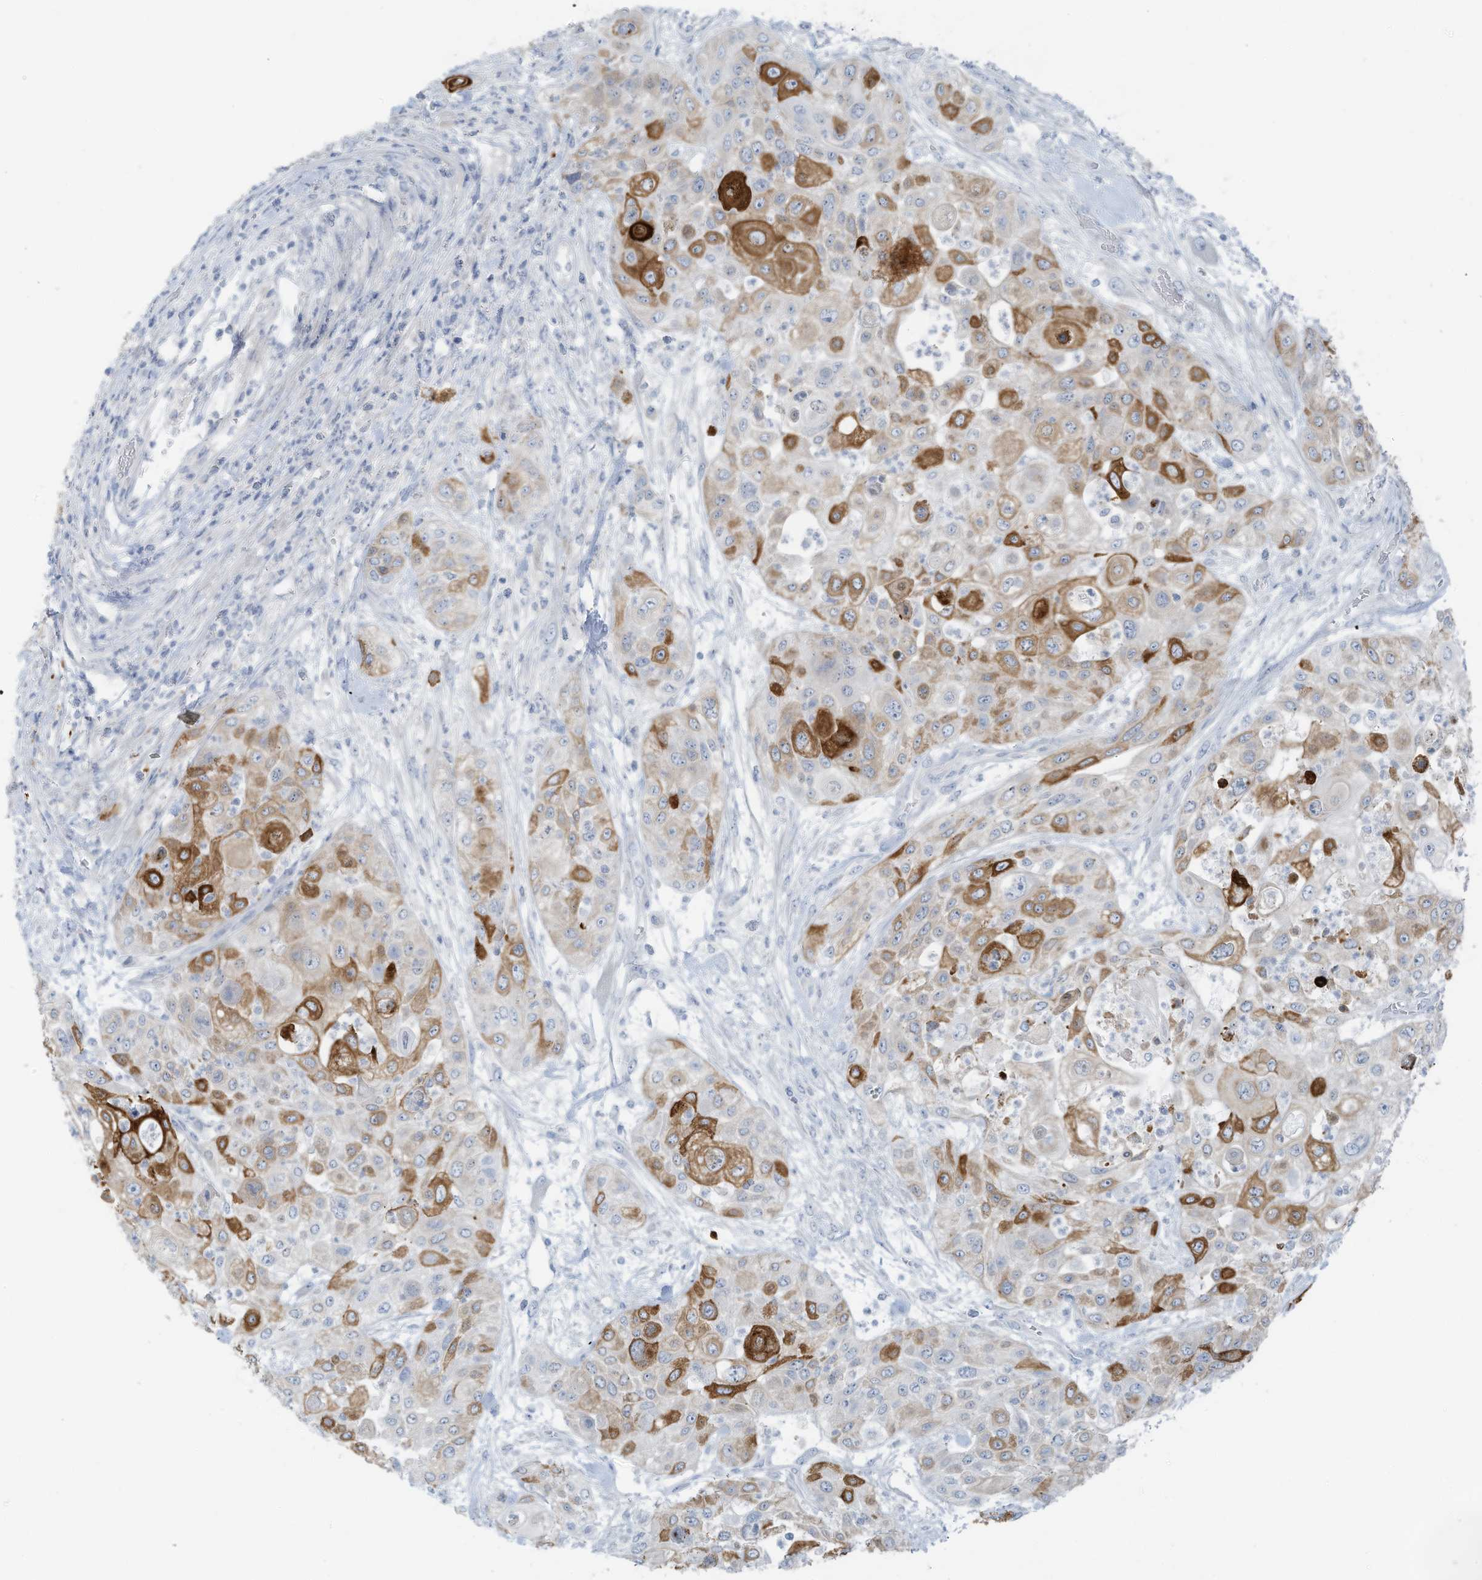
{"staining": {"intensity": "strong", "quantity": "25%-75%", "location": "cytoplasmic/membranous"}, "tissue": "urothelial cancer", "cell_type": "Tumor cells", "image_type": "cancer", "snomed": [{"axis": "morphology", "description": "Urothelial carcinoma, High grade"}, {"axis": "topography", "description": "Urinary bladder"}], "caption": "A high amount of strong cytoplasmic/membranous expression is appreciated in about 25%-75% of tumor cells in urothelial carcinoma (high-grade) tissue.", "gene": "SLC25A43", "patient": {"sex": "female", "age": 79}}